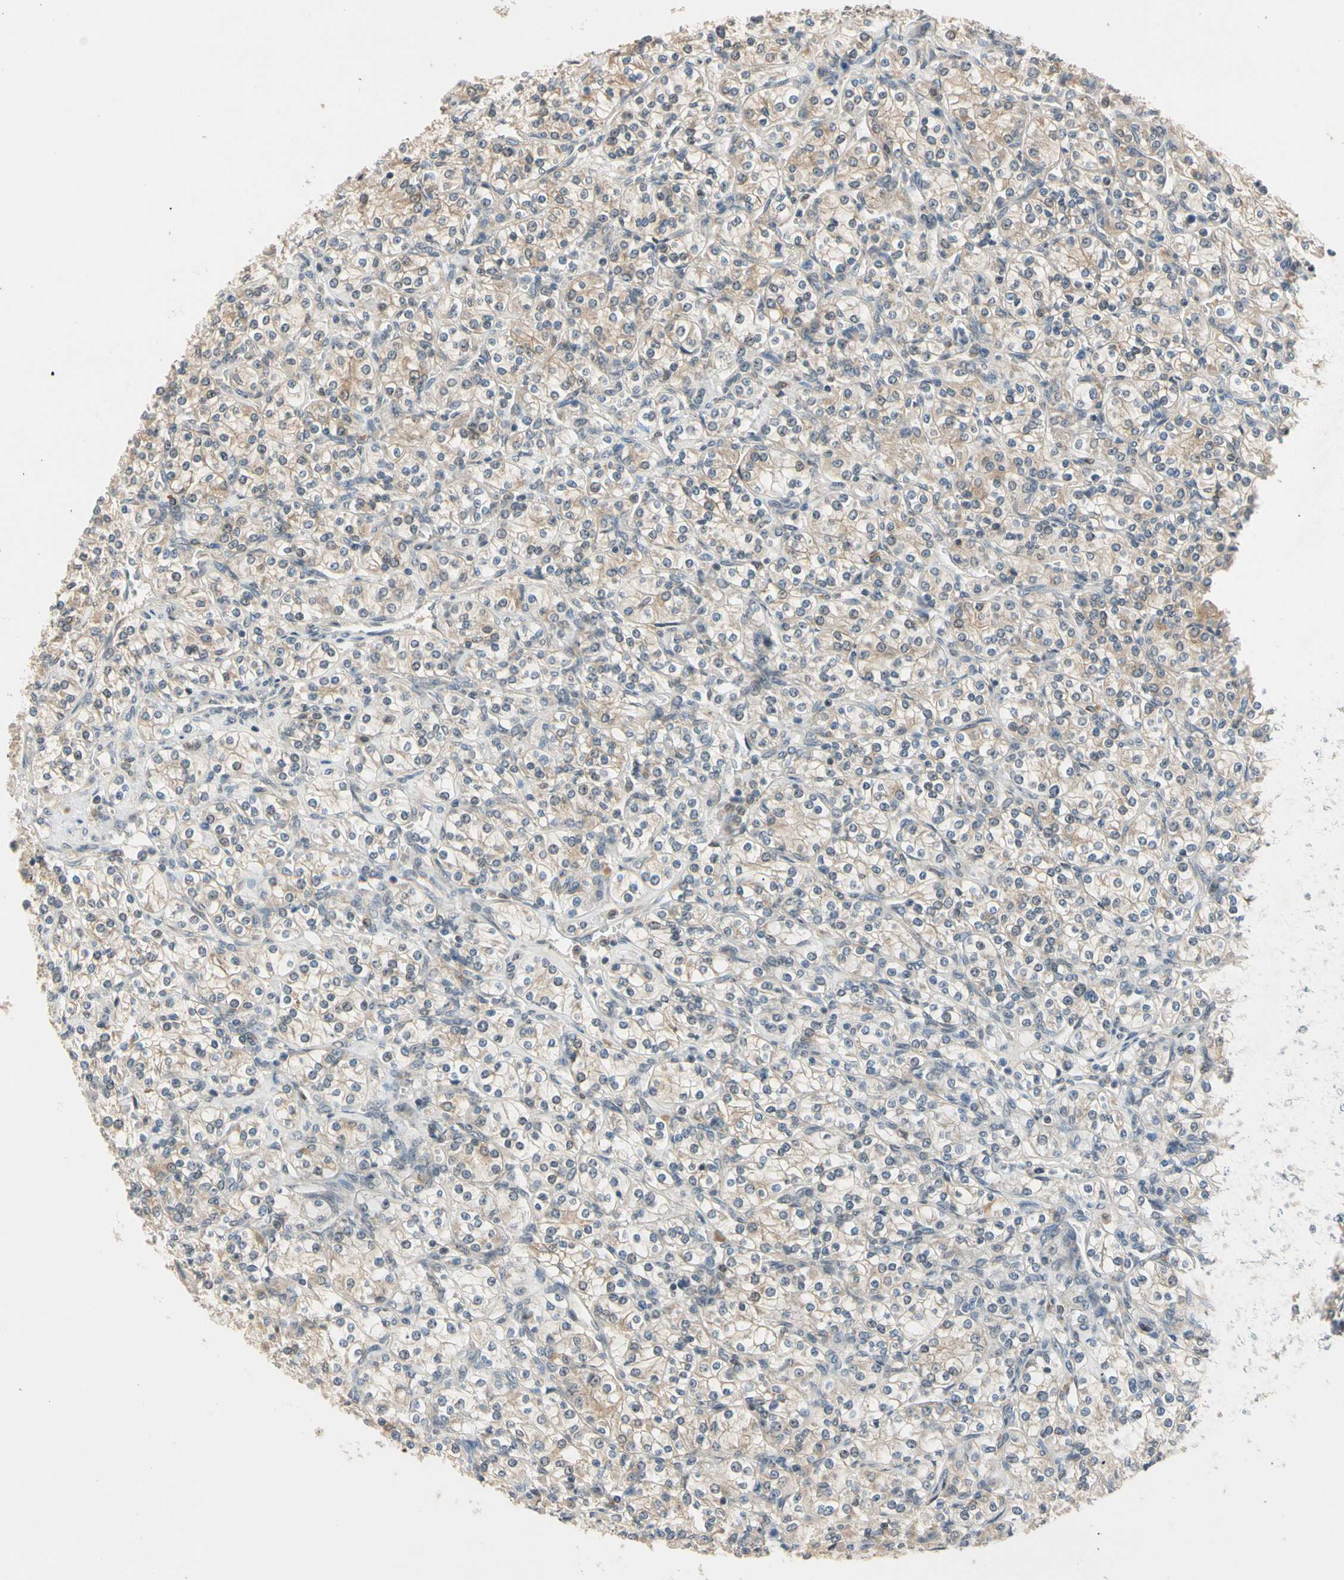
{"staining": {"intensity": "weak", "quantity": ">75%", "location": "cytoplasmic/membranous"}, "tissue": "renal cancer", "cell_type": "Tumor cells", "image_type": "cancer", "snomed": [{"axis": "morphology", "description": "Adenocarcinoma, NOS"}, {"axis": "topography", "description": "Kidney"}], "caption": "Immunohistochemical staining of human adenocarcinoma (renal) demonstrates low levels of weak cytoplasmic/membranous staining in about >75% of tumor cells. (DAB (3,3'-diaminobenzidine) = brown stain, brightfield microscopy at high magnification).", "gene": "RIOX2", "patient": {"sex": "male", "age": 77}}